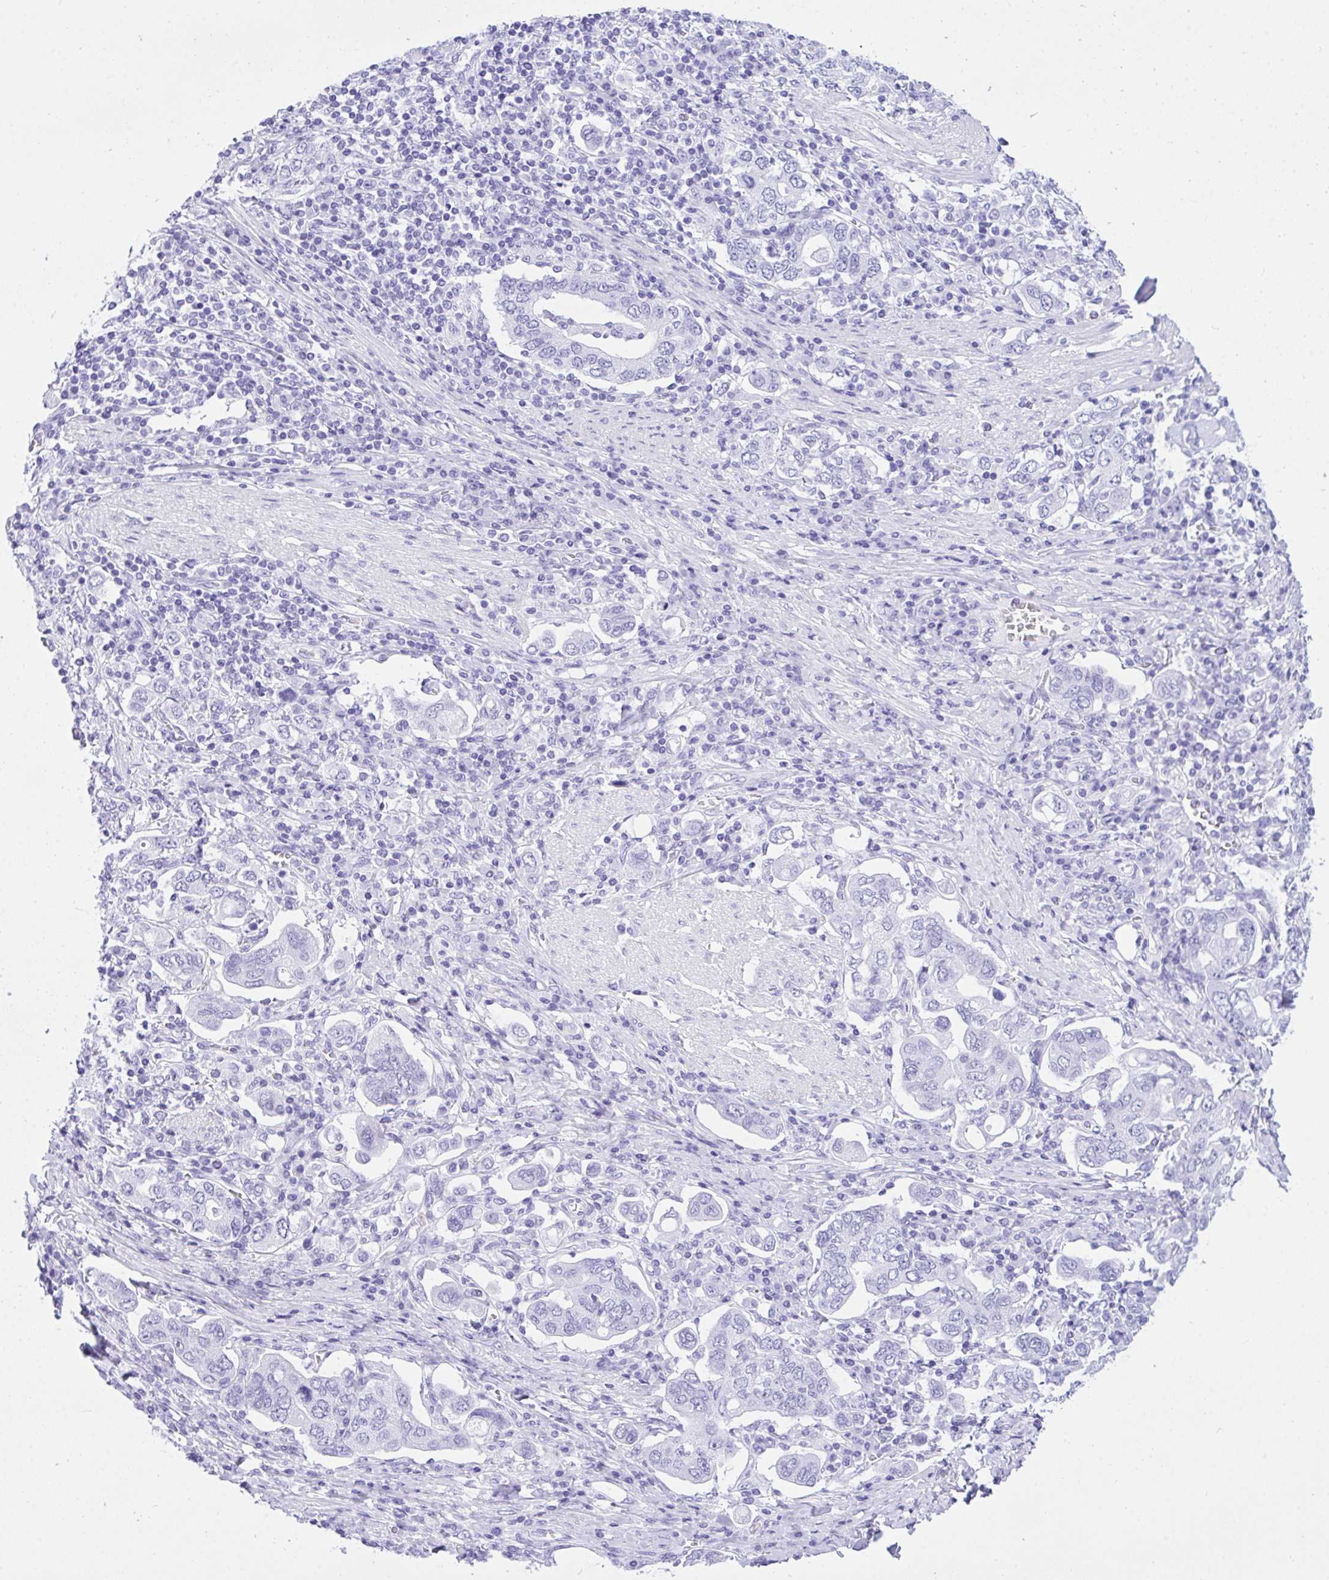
{"staining": {"intensity": "negative", "quantity": "none", "location": "none"}, "tissue": "stomach cancer", "cell_type": "Tumor cells", "image_type": "cancer", "snomed": [{"axis": "morphology", "description": "Adenocarcinoma, NOS"}, {"axis": "topography", "description": "Stomach, upper"}, {"axis": "topography", "description": "Stomach"}], "caption": "Immunohistochemistry photomicrograph of human stomach cancer (adenocarcinoma) stained for a protein (brown), which exhibits no staining in tumor cells.", "gene": "TLN2", "patient": {"sex": "male", "age": 62}}